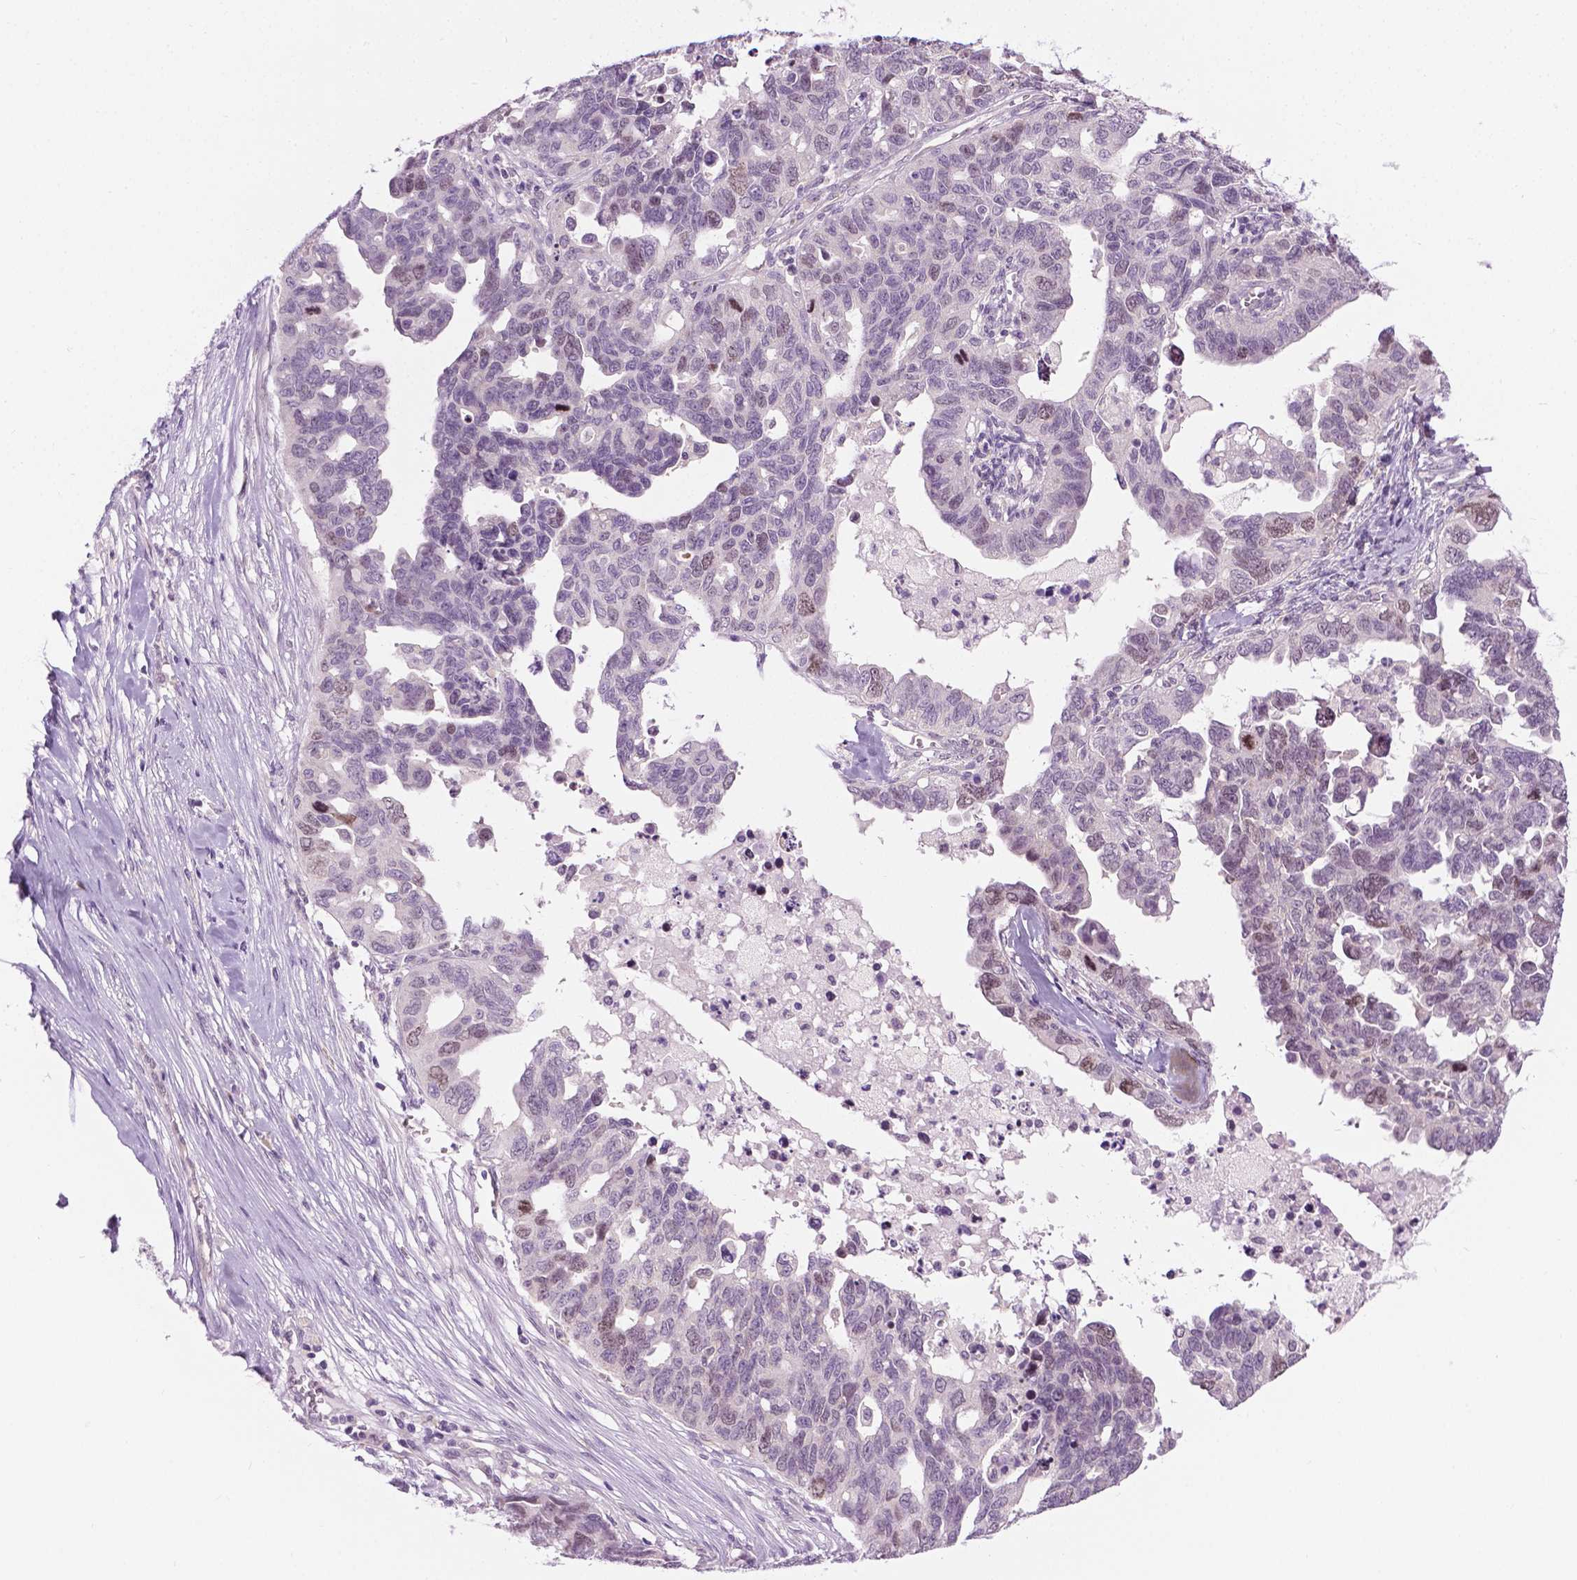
{"staining": {"intensity": "weak", "quantity": "<25%", "location": "nuclear"}, "tissue": "ovarian cancer", "cell_type": "Tumor cells", "image_type": "cancer", "snomed": [{"axis": "morphology", "description": "Cystadenocarcinoma, serous, NOS"}, {"axis": "topography", "description": "Ovary"}], "caption": "An image of ovarian serous cystadenocarcinoma stained for a protein exhibits no brown staining in tumor cells.", "gene": "DENND4A", "patient": {"sex": "female", "age": 69}}